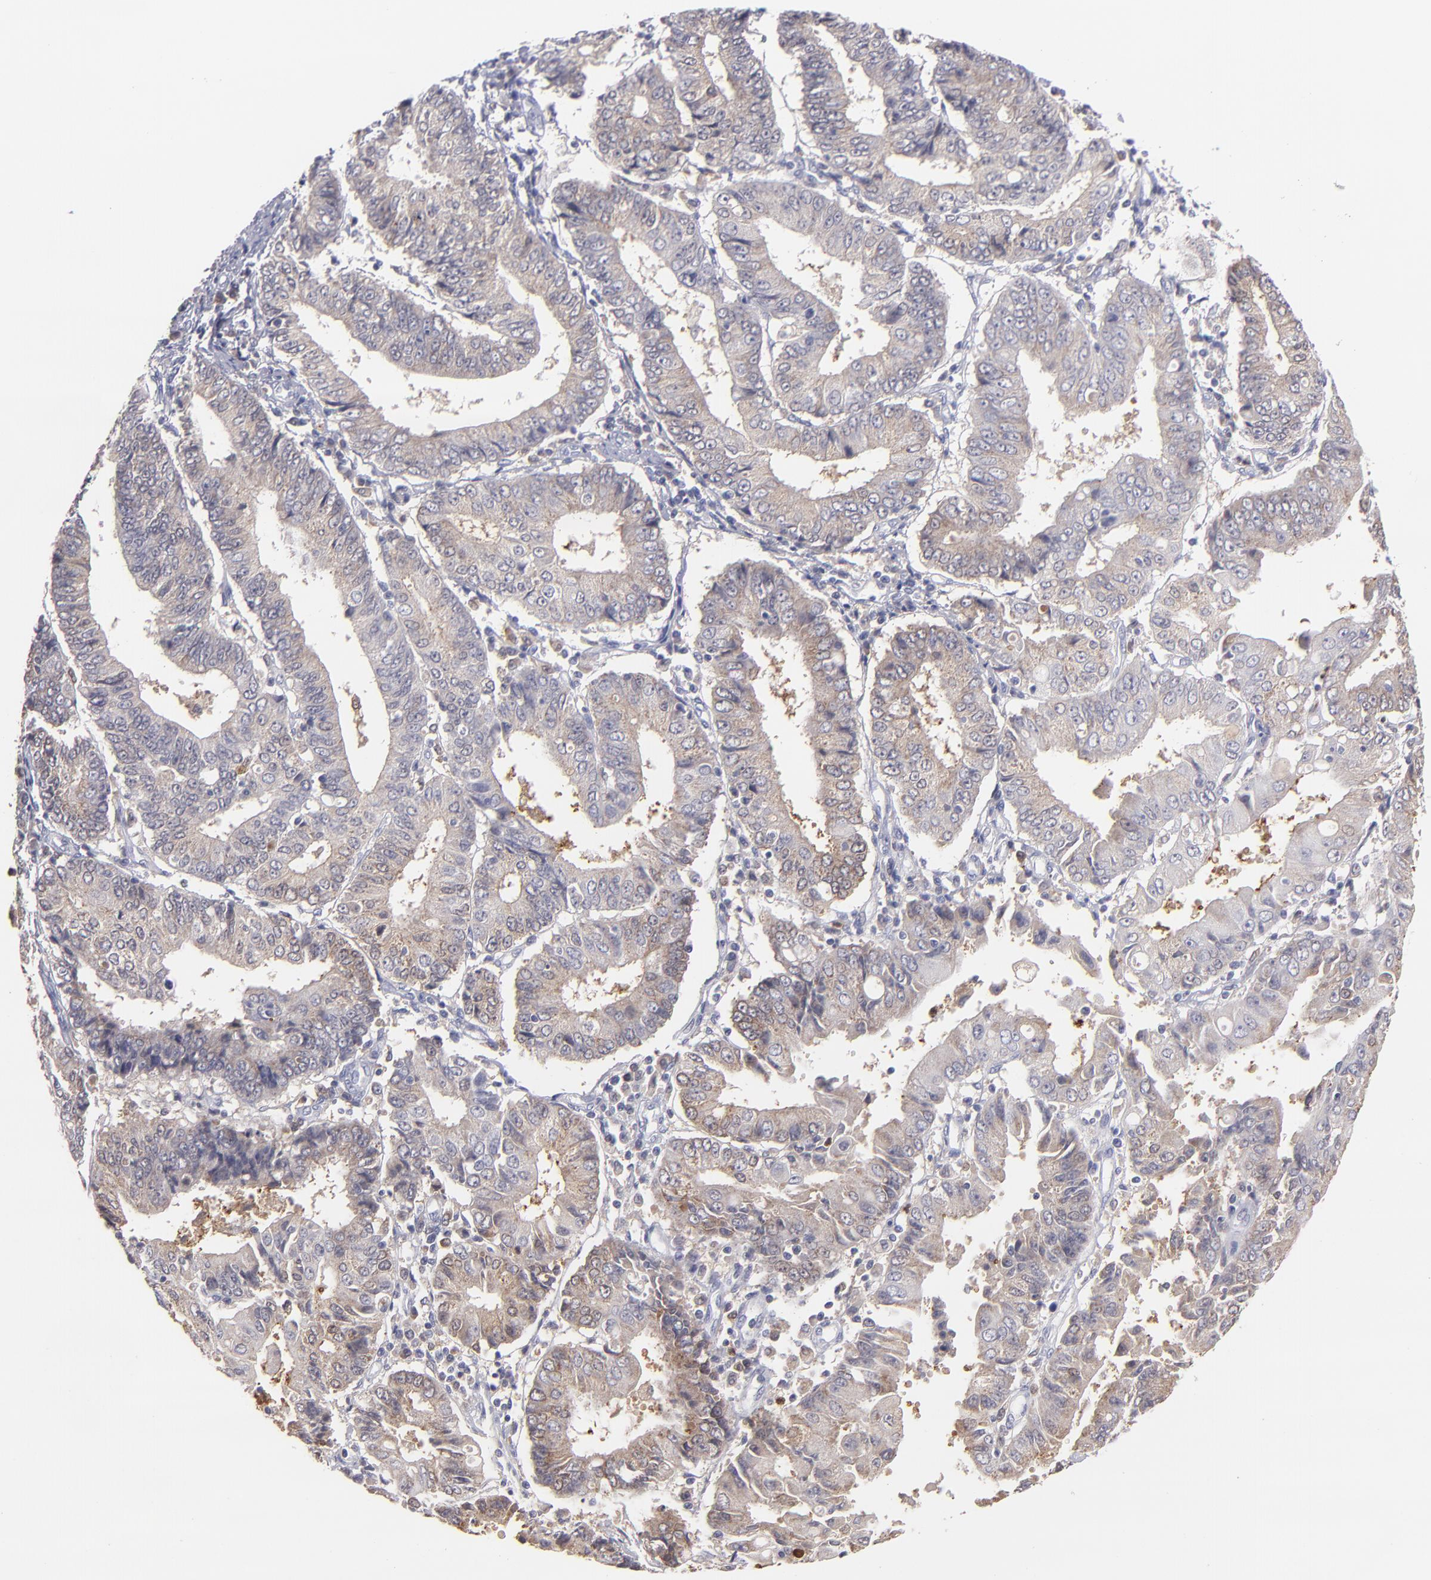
{"staining": {"intensity": "weak", "quantity": "<25%", "location": "cytoplasmic/membranous"}, "tissue": "endometrial cancer", "cell_type": "Tumor cells", "image_type": "cancer", "snomed": [{"axis": "morphology", "description": "Adenocarcinoma, NOS"}, {"axis": "topography", "description": "Endometrium"}], "caption": "The photomicrograph exhibits no staining of tumor cells in endometrial cancer. (Immunohistochemistry (ihc), brightfield microscopy, high magnification).", "gene": "PRKCD", "patient": {"sex": "female", "age": 75}}